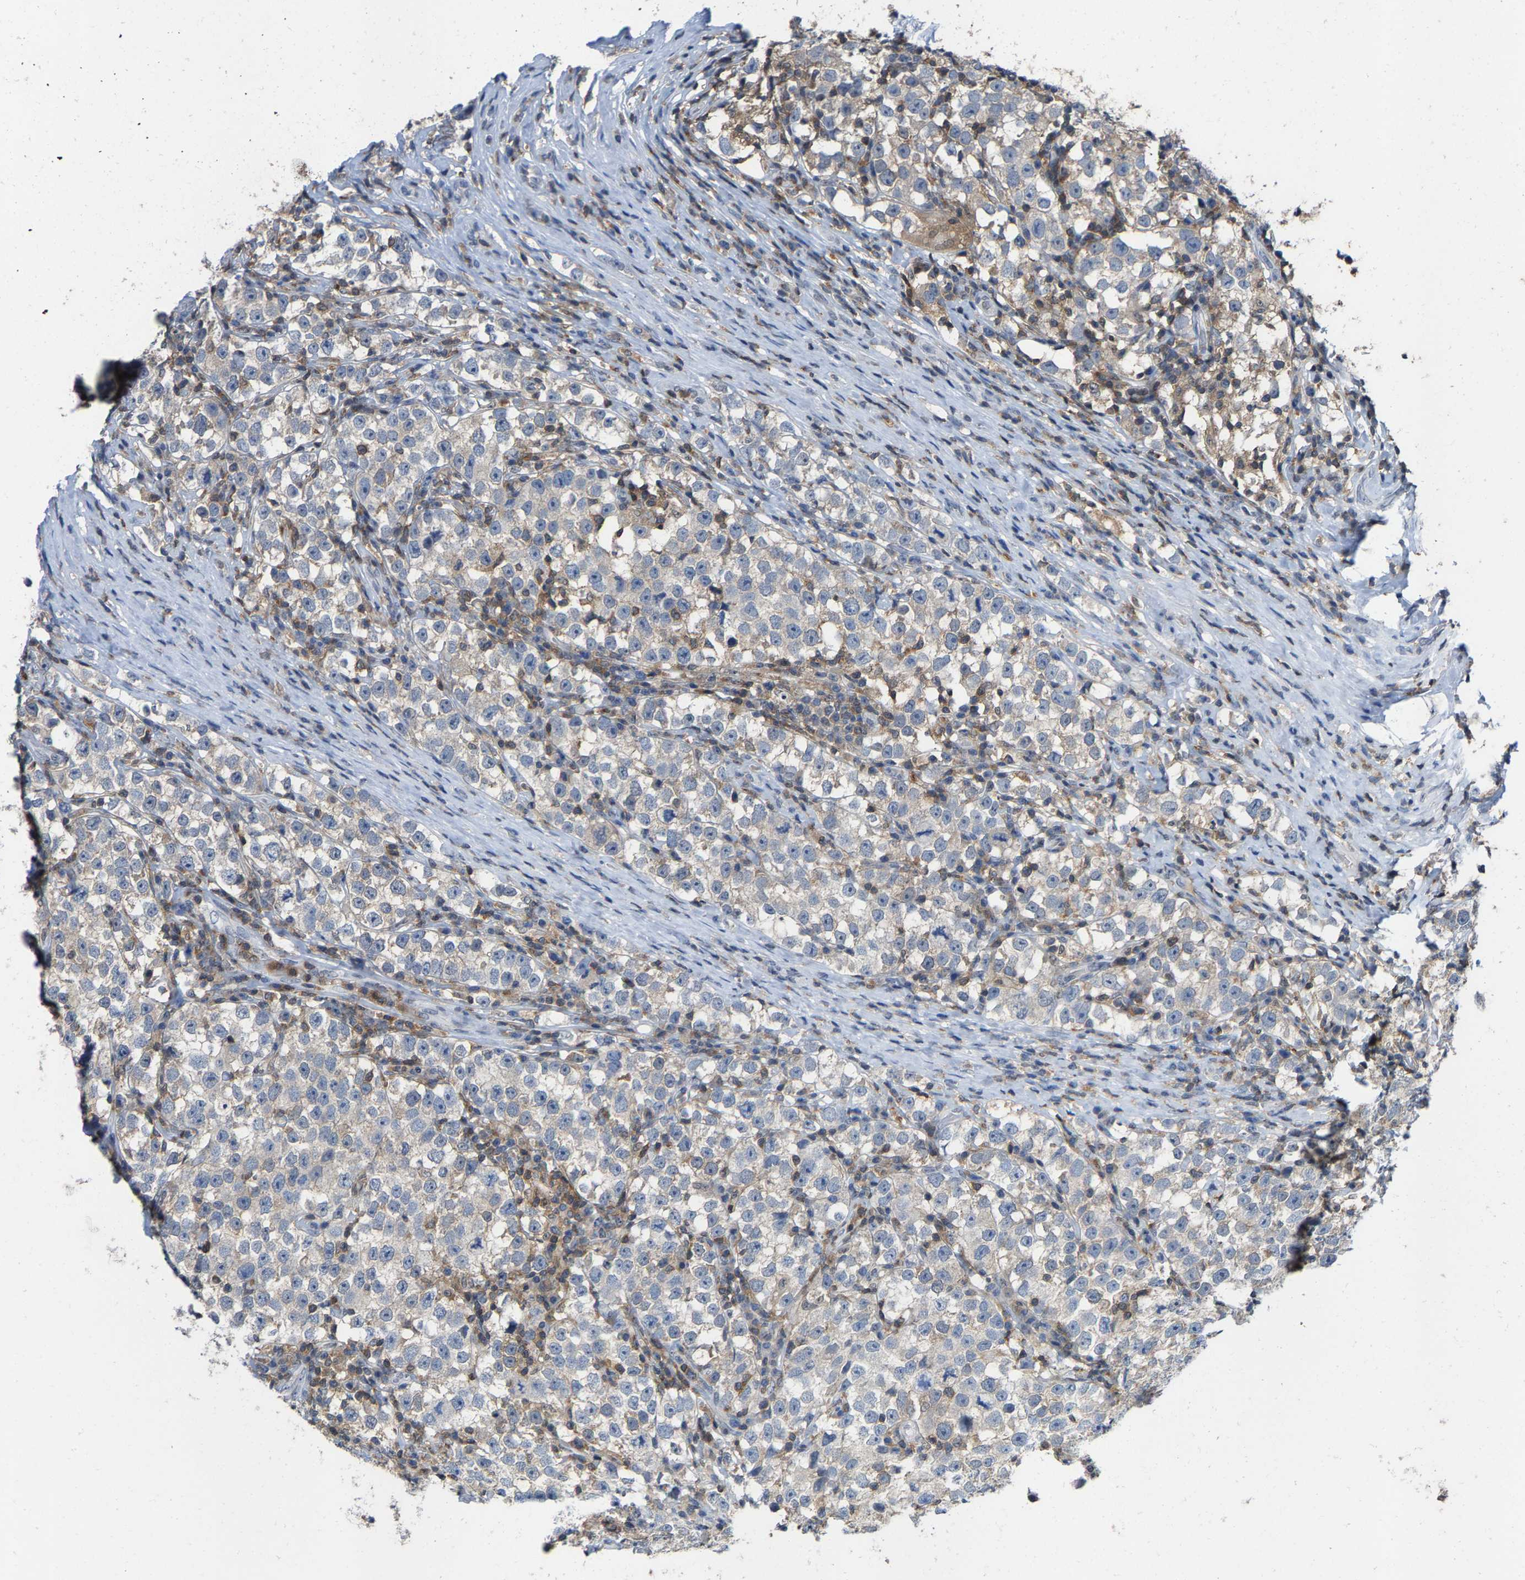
{"staining": {"intensity": "weak", "quantity": "<25%", "location": "cytoplasmic/membranous"}, "tissue": "testis cancer", "cell_type": "Tumor cells", "image_type": "cancer", "snomed": [{"axis": "morphology", "description": "Normal tissue, NOS"}, {"axis": "morphology", "description": "Seminoma, NOS"}, {"axis": "topography", "description": "Testis"}], "caption": "Human testis seminoma stained for a protein using IHC demonstrates no expression in tumor cells.", "gene": "FGD3", "patient": {"sex": "male", "age": 43}}